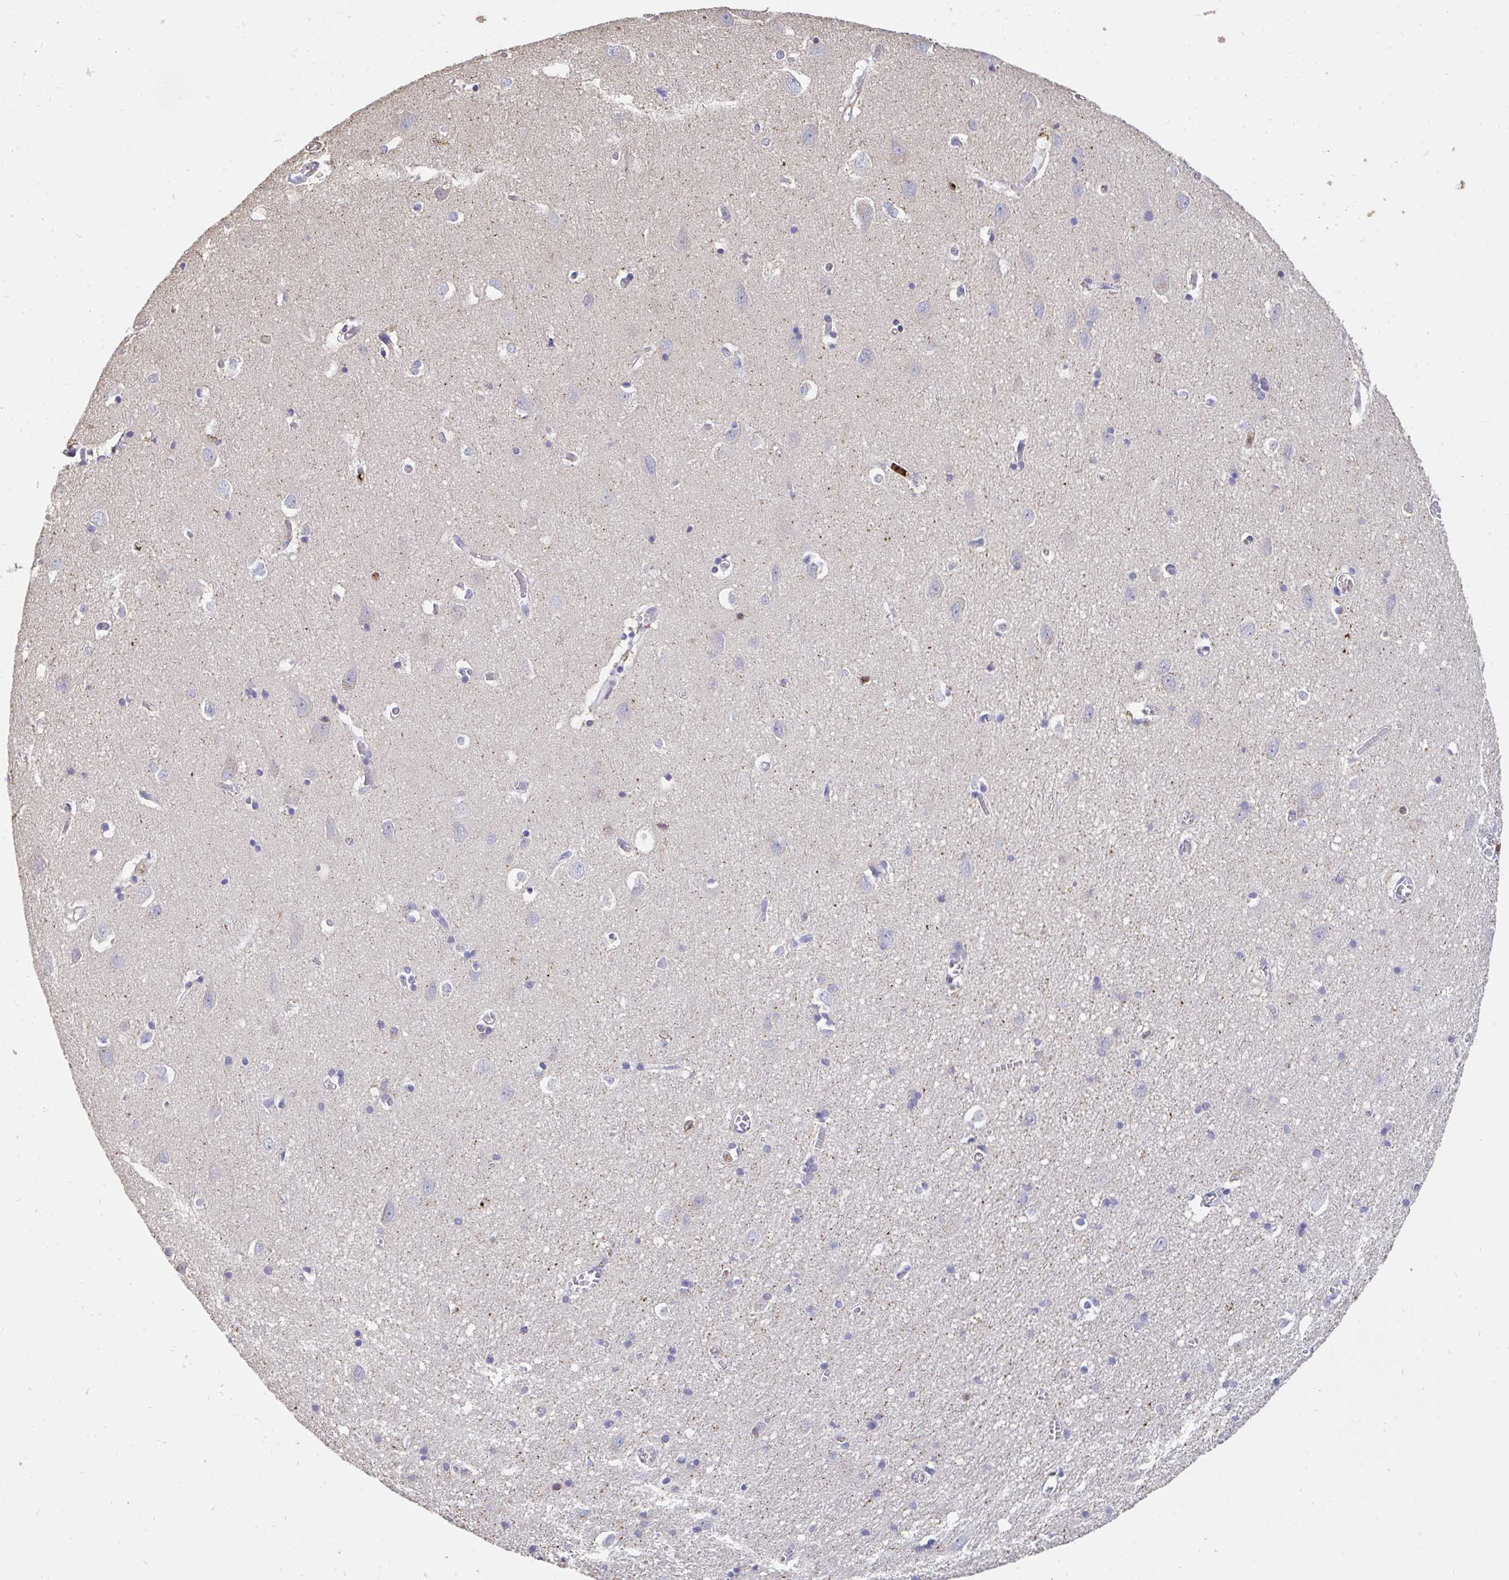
{"staining": {"intensity": "negative", "quantity": "none", "location": "none"}, "tissue": "cerebral cortex", "cell_type": "Endothelial cells", "image_type": "normal", "snomed": [{"axis": "morphology", "description": "Normal tissue, NOS"}, {"axis": "topography", "description": "Cerebral cortex"}], "caption": "Cerebral cortex was stained to show a protein in brown. There is no significant staining in endothelial cells. (DAB immunohistochemistry (IHC) with hematoxylin counter stain).", "gene": "CFL1", "patient": {"sex": "male", "age": 70}}